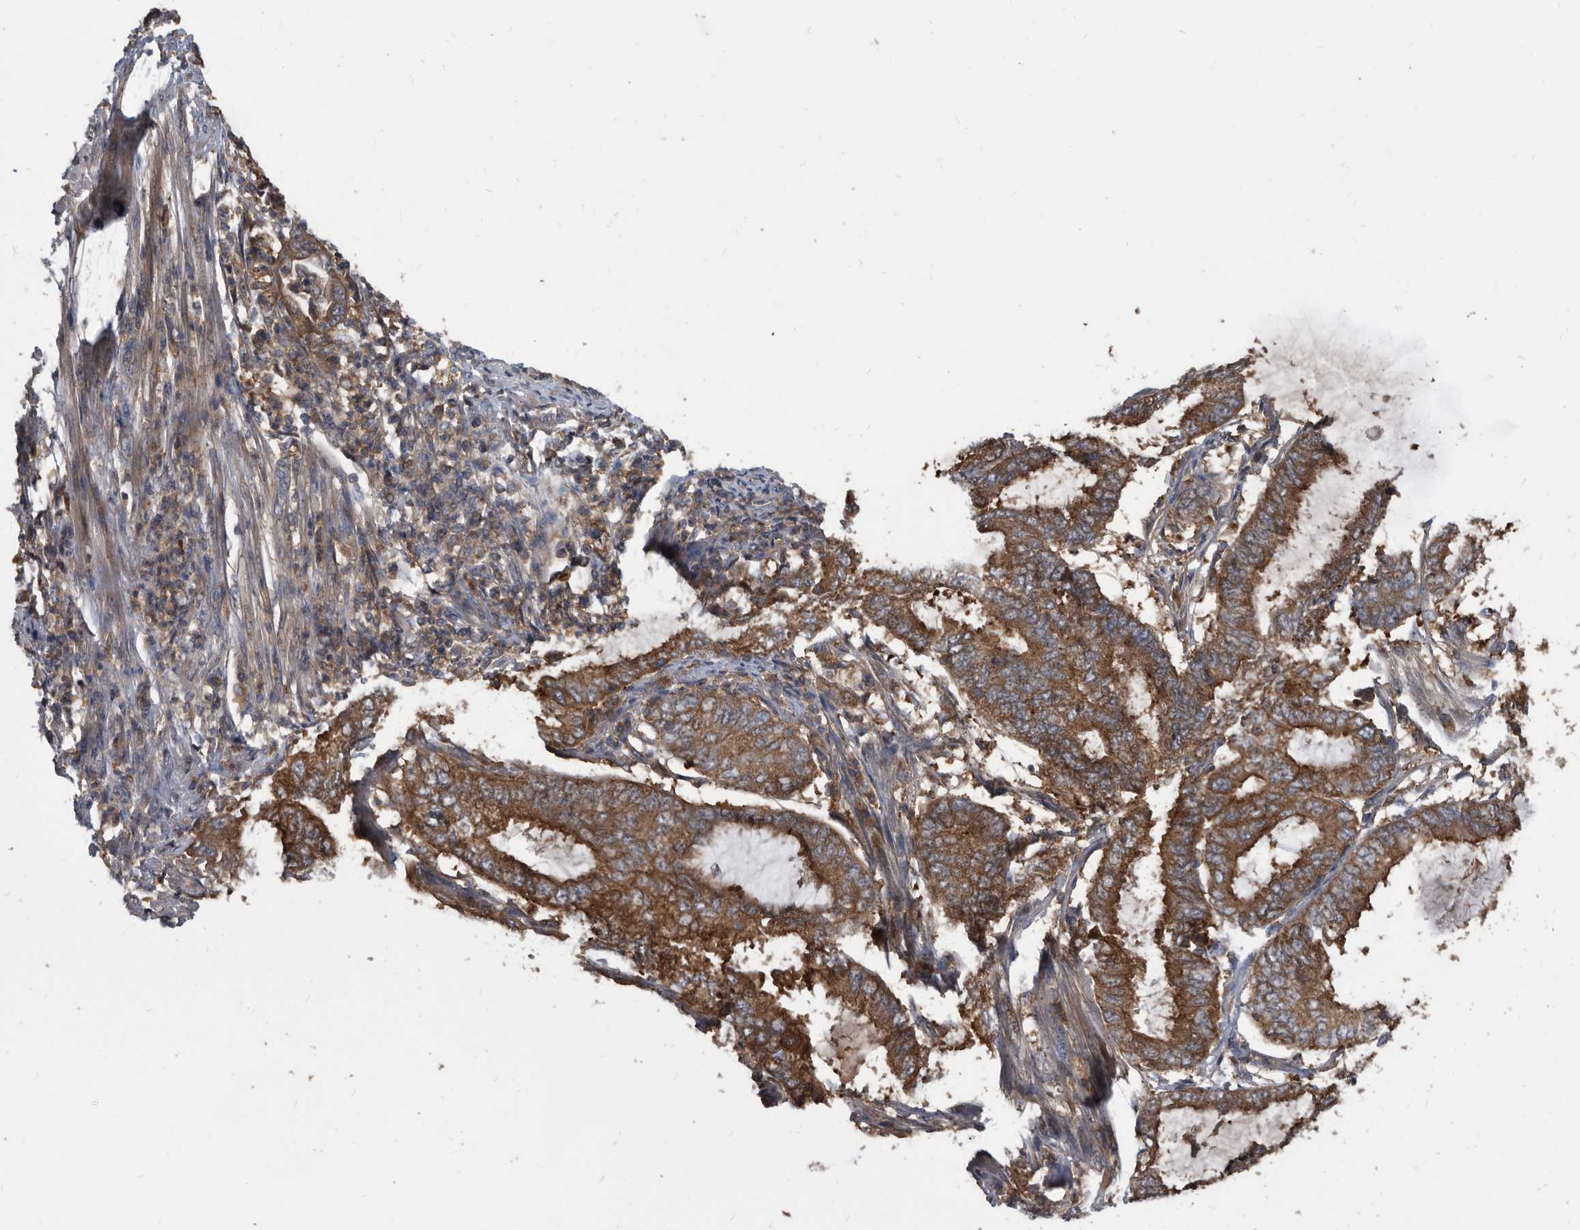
{"staining": {"intensity": "moderate", "quantity": ">75%", "location": "cytoplasmic/membranous,nuclear"}, "tissue": "endometrial cancer", "cell_type": "Tumor cells", "image_type": "cancer", "snomed": [{"axis": "morphology", "description": "Adenocarcinoma, NOS"}, {"axis": "topography", "description": "Endometrium"}], "caption": "This histopathology image shows endometrial adenocarcinoma stained with IHC to label a protein in brown. The cytoplasmic/membranous and nuclear of tumor cells show moderate positivity for the protein. Nuclei are counter-stained blue.", "gene": "APEH", "patient": {"sex": "female", "age": 49}}